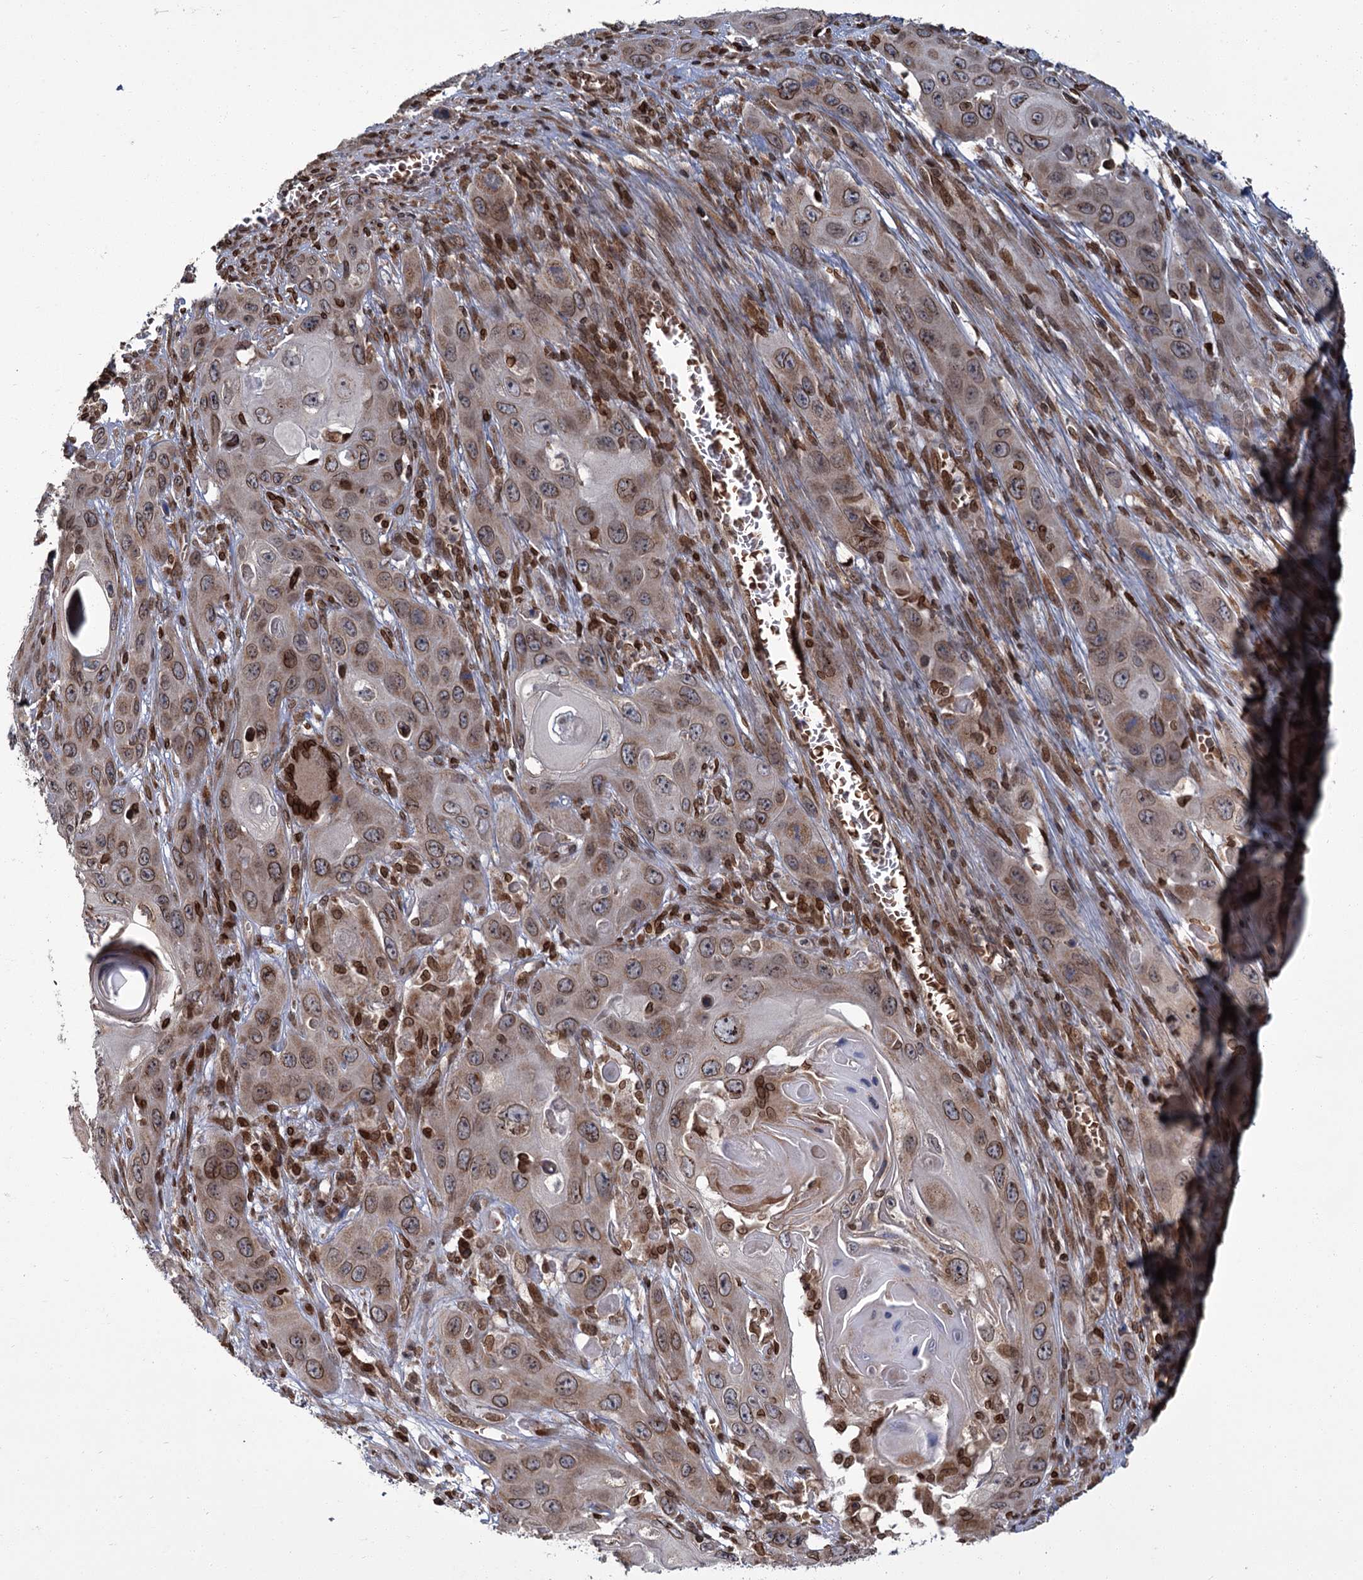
{"staining": {"intensity": "moderate", "quantity": ">75%", "location": "cytoplasmic/membranous,nuclear"}, "tissue": "skin cancer", "cell_type": "Tumor cells", "image_type": "cancer", "snomed": [{"axis": "morphology", "description": "Squamous cell carcinoma, NOS"}, {"axis": "topography", "description": "Skin"}], "caption": "Human skin cancer (squamous cell carcinoma) stained with a protein marker exhibits moderate staining in tumor cells.", "gene": "CFAP46", "patient": {"sex": "male", "age": 55}}